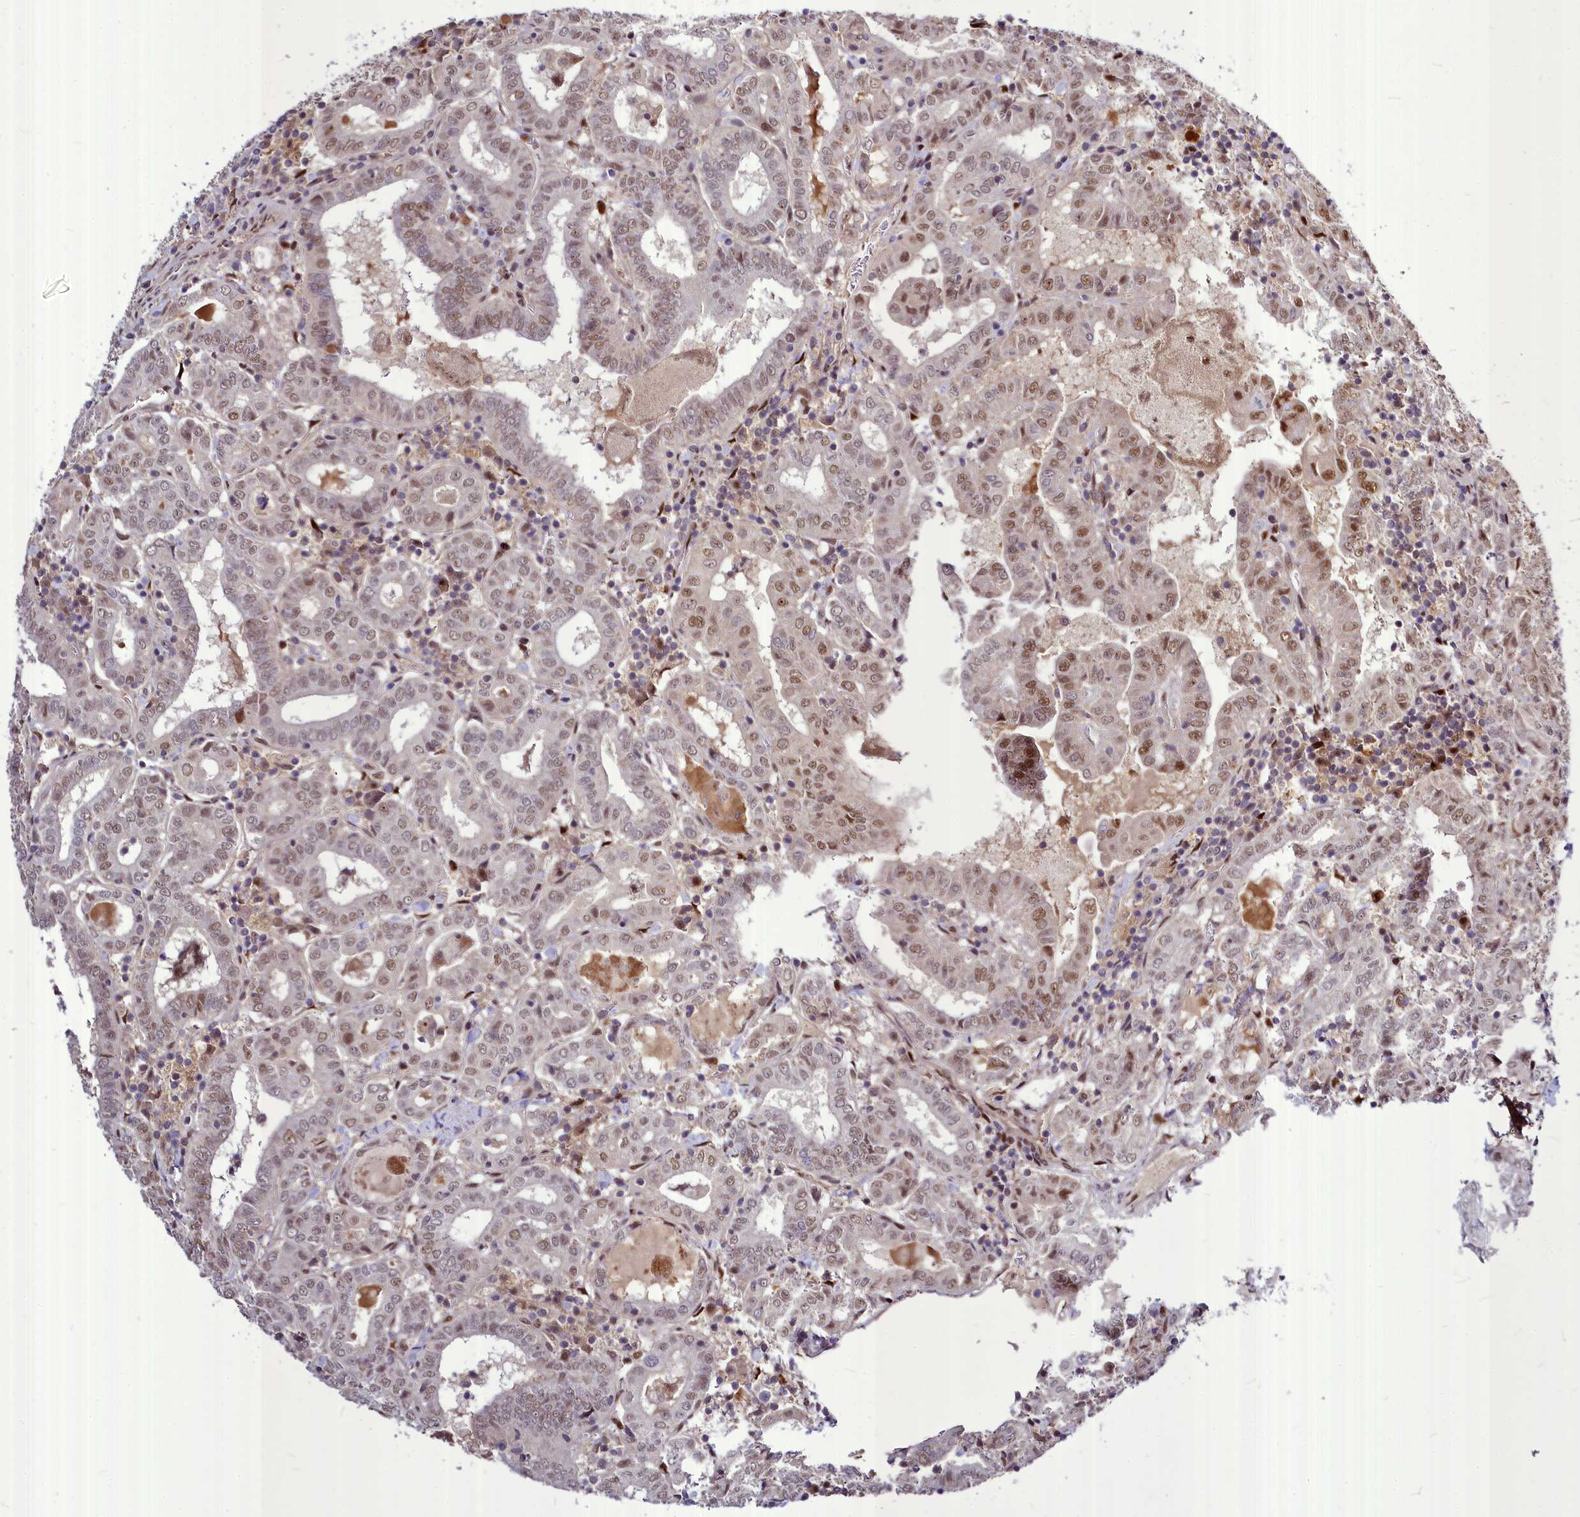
{"staining": {"intensity": "moderate", "quantity": ">75%", "location": "nuclear"}, "tissue": "thyroid cancer", "cell_type": "Tumor cells", "image_type": "cancer", "snomed": [{"axis": "morphology", "description": "Papillary adenocarcinoma, NOS"}, {"axis": "topography", "description": "Thyroid gland"}], "caption": "Thyroid cancer (papillary adenocarcinoma) was stained to show a protein in brown. There is medium levels of moderate nuclear positivity in approximately >75% of tumor cells.", "gene": "MAML2", "patient": {"sex": "female", "age": 72}}